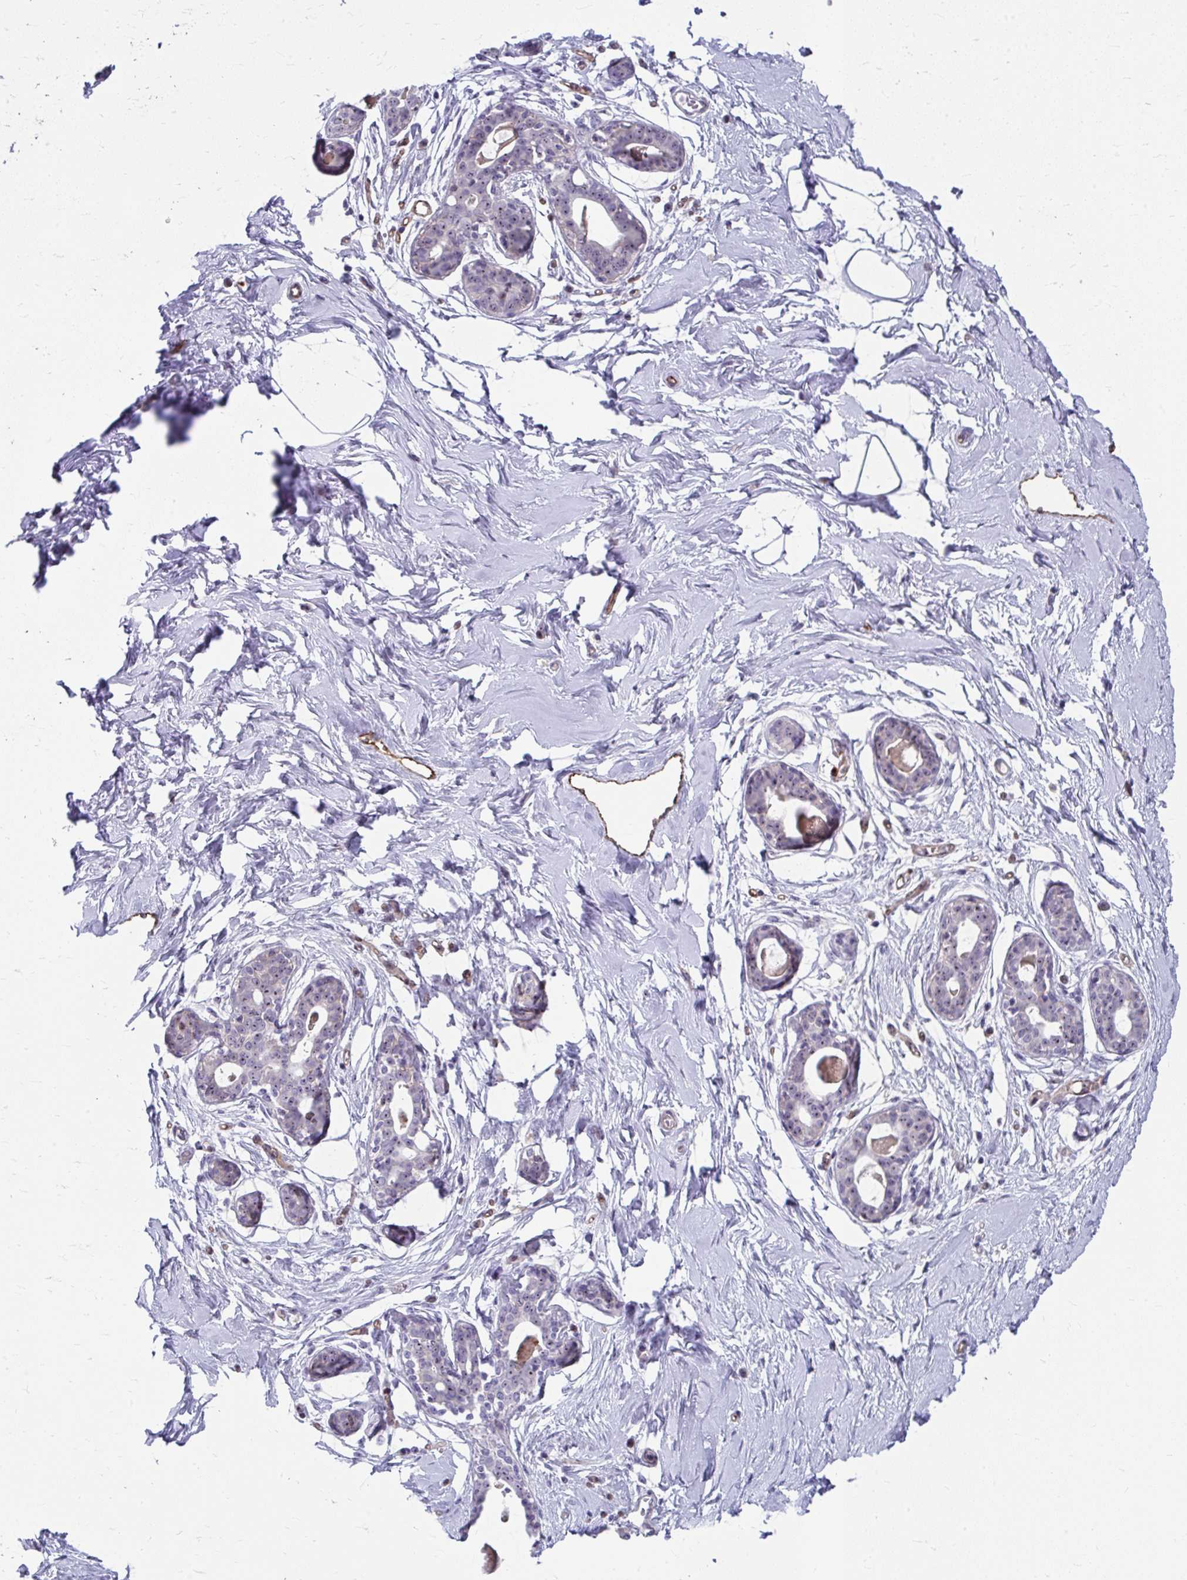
{"staining": {"intensity": "negative", "quantity": "none", "location": "none"}, "tissue": "breast", "cell_type": "Adipocytes", "image_type": "normal", "snomed": [{"axis": "morphology", "description": "Normal tissue, NOS"}, {"axis": "topography", "description": "Breast"}], "caption": "This is an immunohistochemistry image of benign breast. There is no positivity in adipocytes.", "gene": "MUS81", "patient": {"sex": "female", "age": 45}}